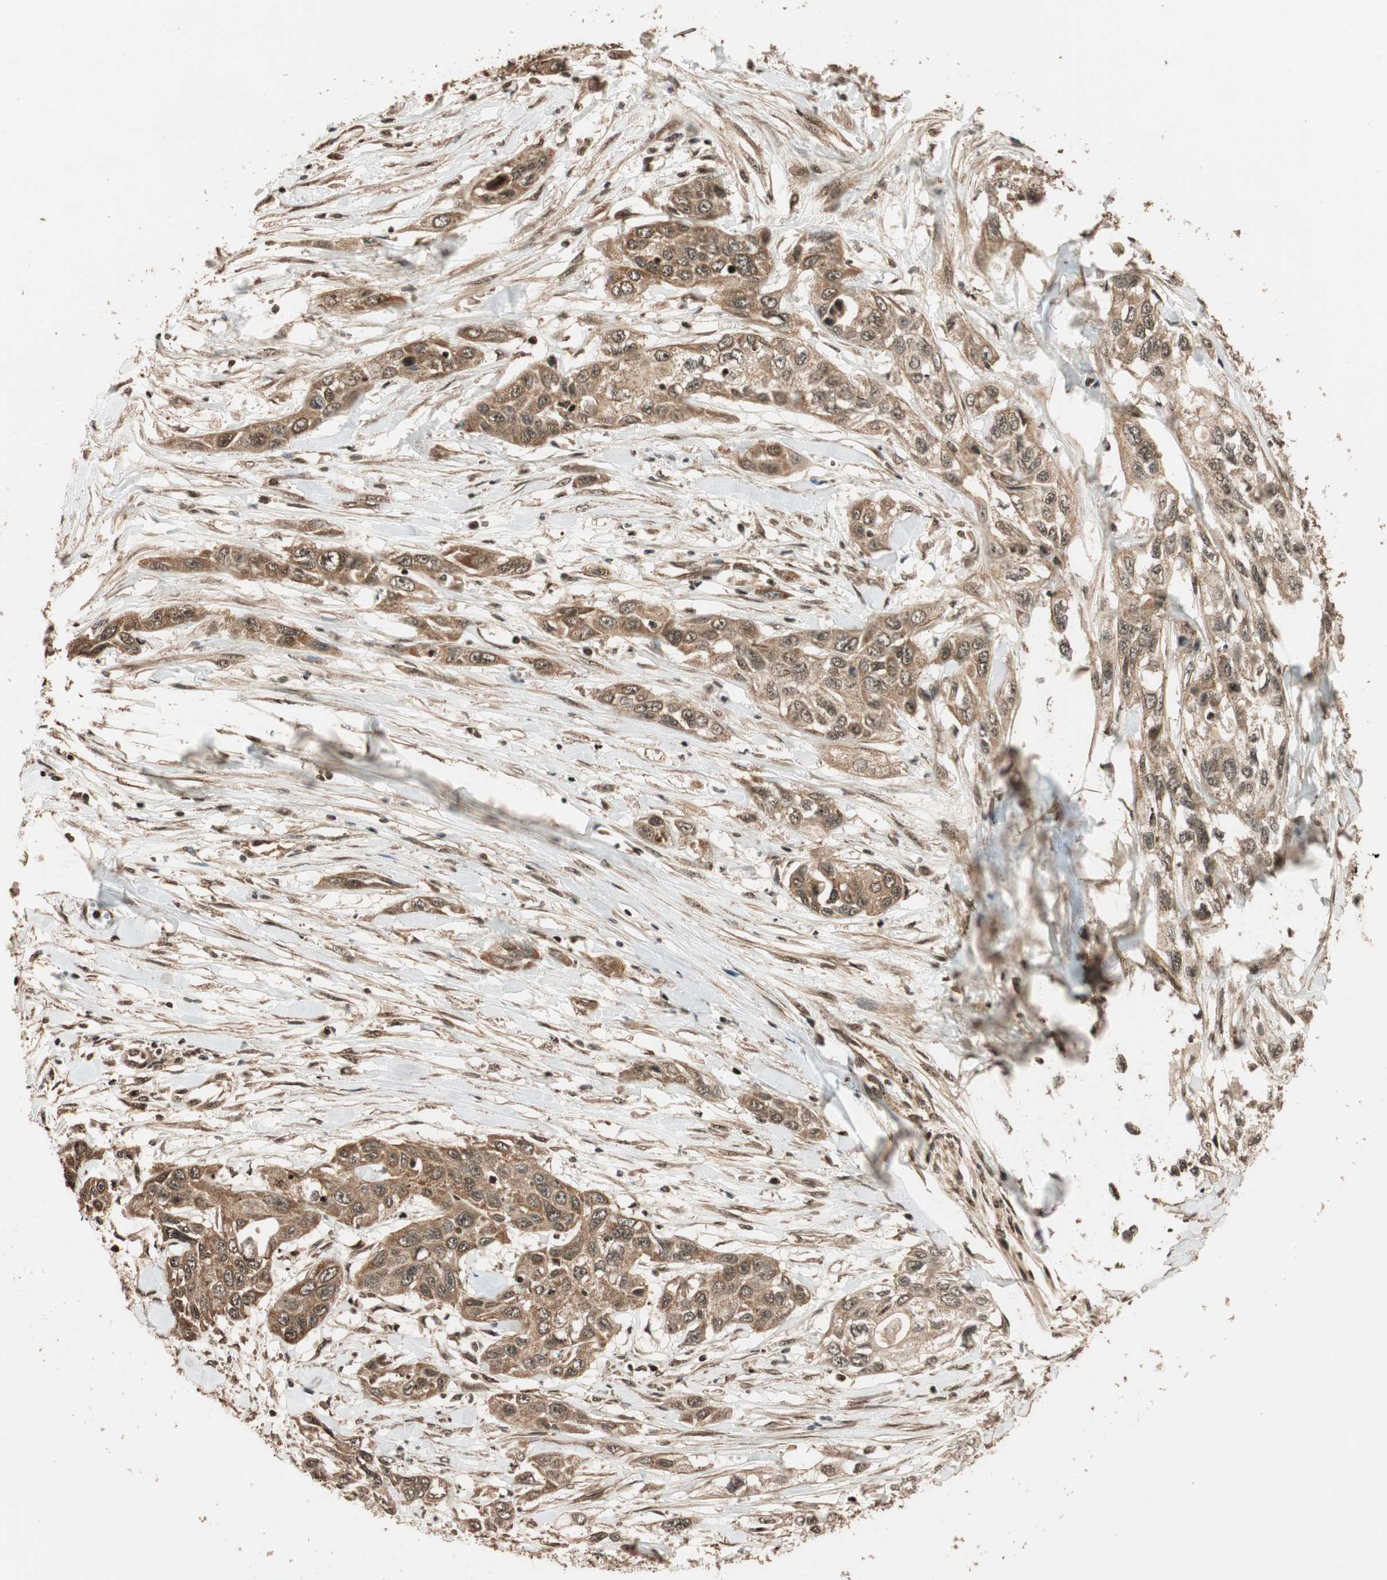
{"staining": {"intensity": "moderate", "quantity": ">75%", "location": "cytoplasmic/membranous"}, "tissue": "pancreatic cancer", "cell_type": "Tumor cells", "image_type": "cancer", "snomed": [{"axis": "morphology", "description": "Adenocarcinoma, NOS"}, {"axis": "topography", "description": "Pancreas"}], "caption": "Protein expression analysis of adenocarcinoma (pancreatic) displays moderate cytoplasmic/membranous positivity in approximately >75% of tumor cells. Immunohistochemistry (ihc) stains the protein in brown and the nuclei are stained blue.", "gene": "ALKBH5", "patient": {"sex": "female", "age": 70}}